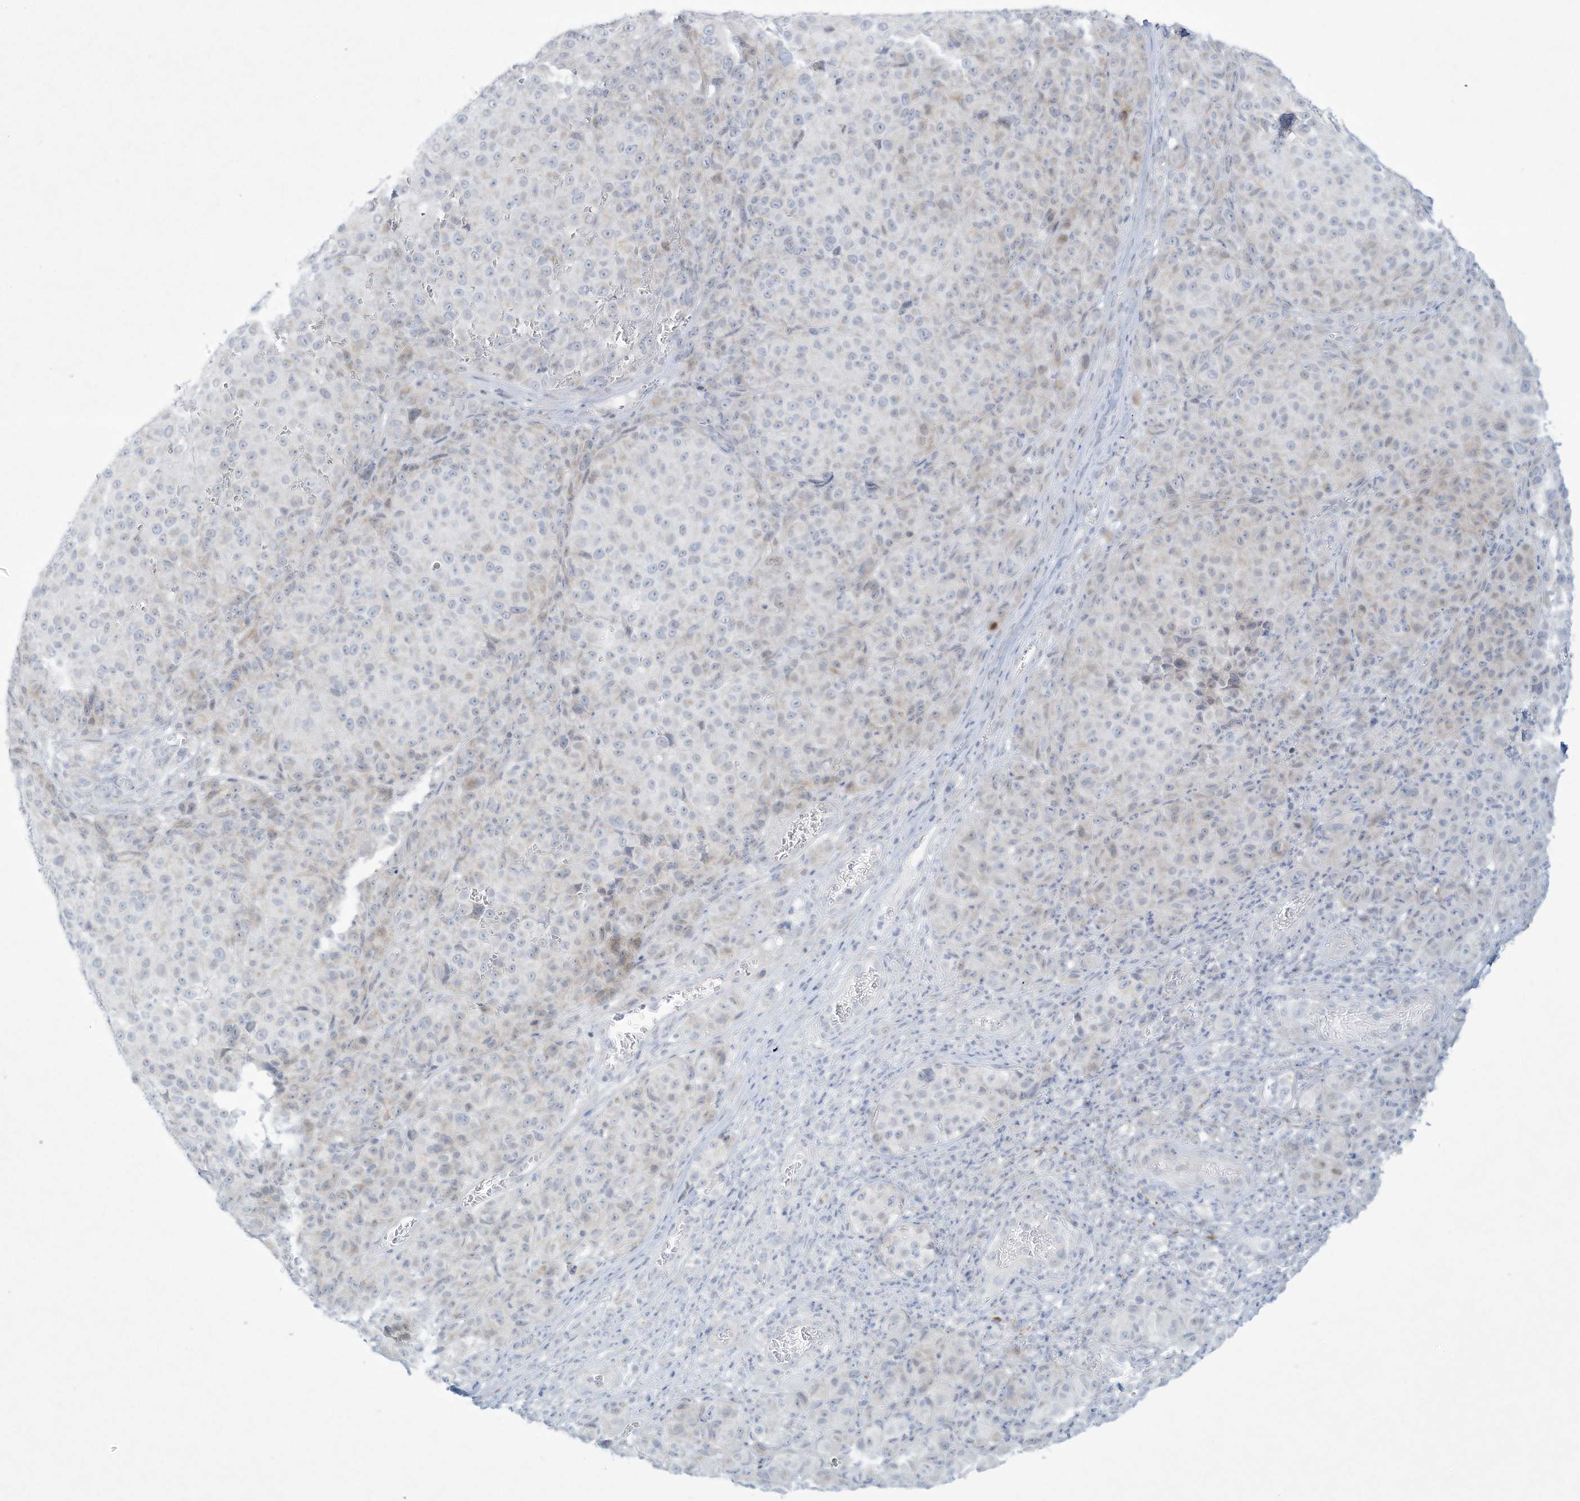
{"staining": {"intensity": "negative", "quantity": "none", "location": "none"}, "tissue": "melanoma", "cell_type": "Tumor cells", "image_type": "cancer", "snomed": [{"axis": "morphology", "description": "Malignant melanoma, NOS"}, {"axis": "topography", "description": "Skin"}], "caption": "This image is of melanoma stained with immunohistochemistry to label a protein in brown with the nuclei are counter-stained blue. There is no staining in tumor cells. Nuclei are stained in blue.", "gene": "PAX6", "patient": {"sex": "male", "age": 73}}